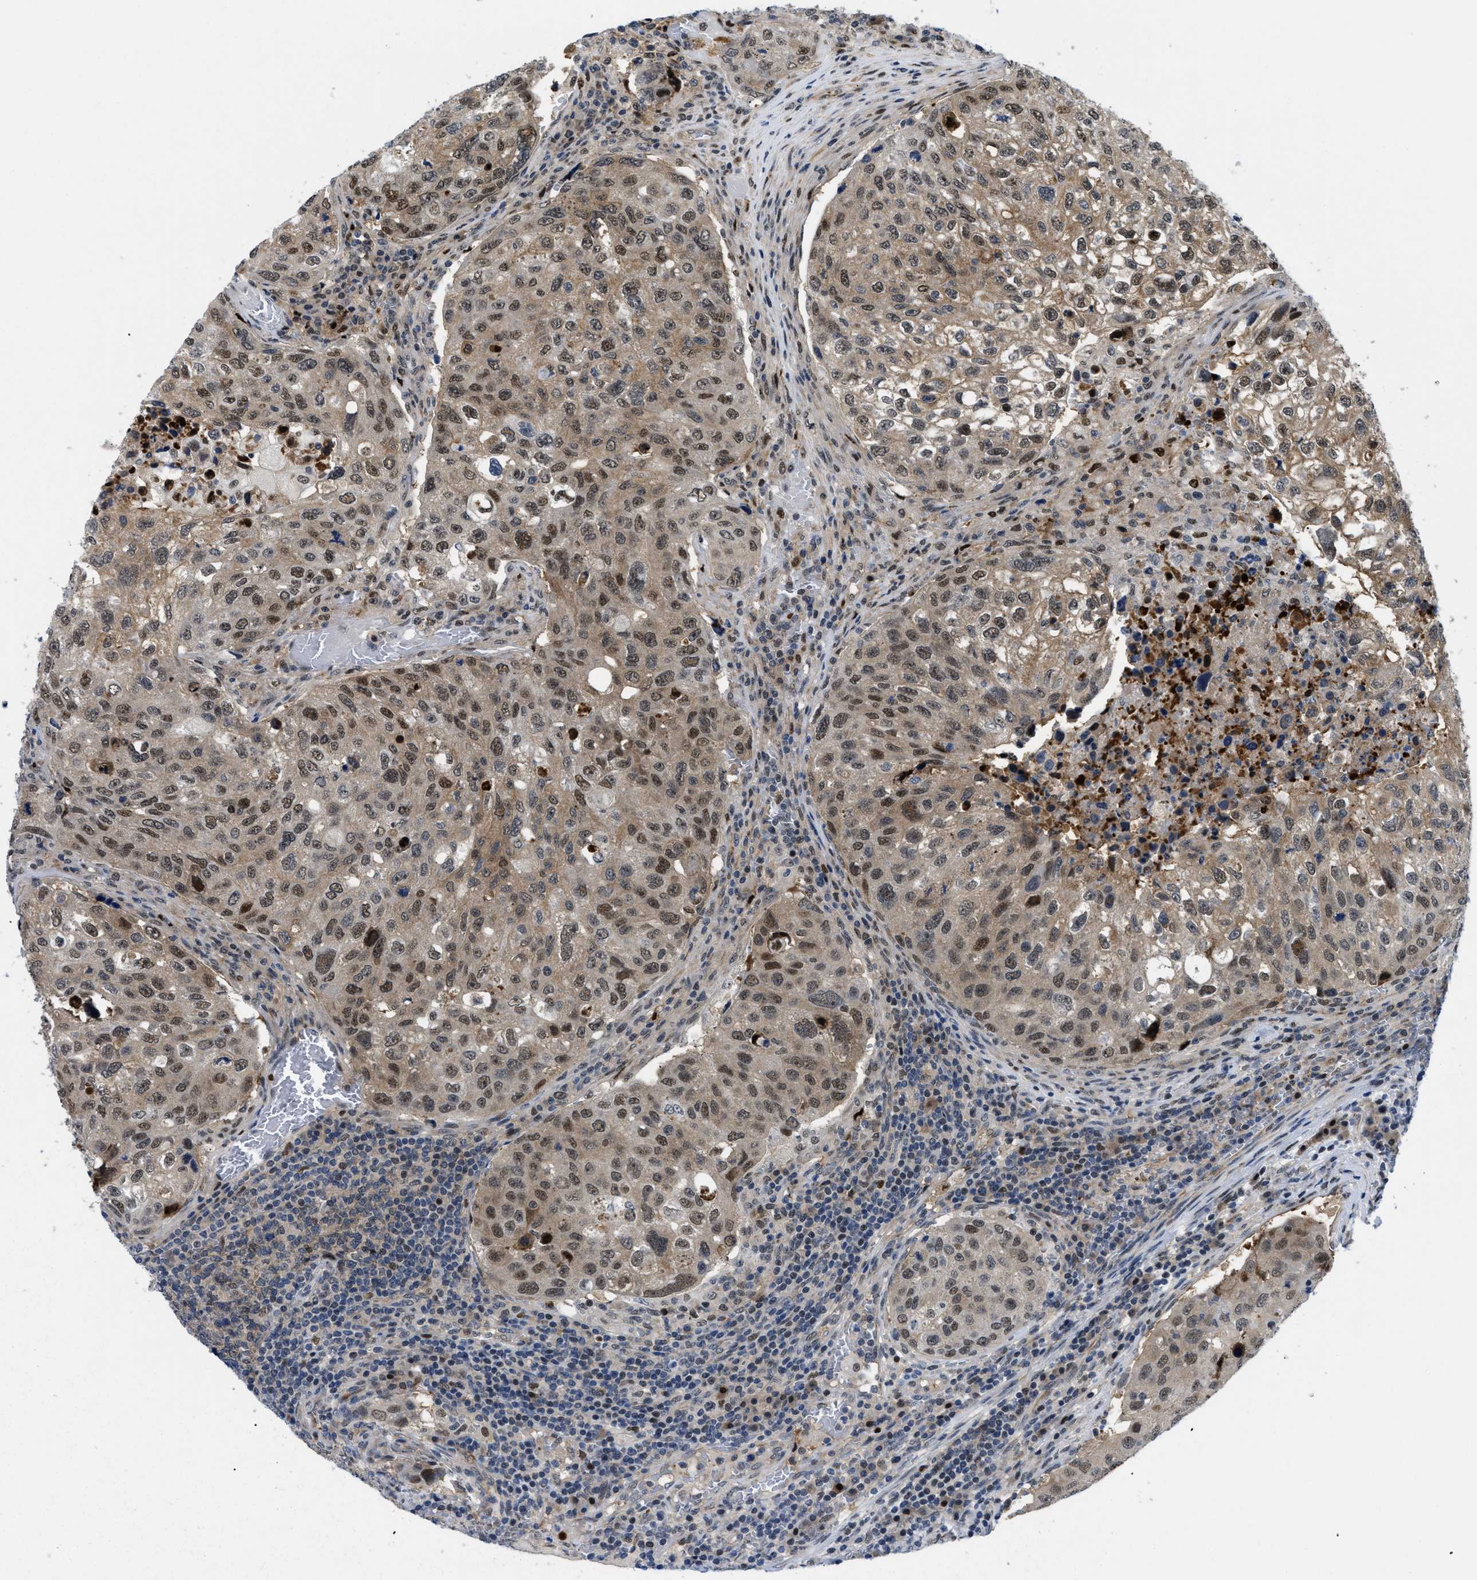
{"staining": {"intensity": "moderate", "quantity": ">75%", "location": "cytoplasmic/membranous,nuclear"}, "tissue": "urothelial cancer", "cell_type": "Tumor cells", "image_type": "cancer", "snomed": [{"axis": "morphology", "description": "Urothelial carcinoma, High grade"}, {"axis": "topography", "description": "Lymph node"}, {"axis": "topography", "description": "Urinary bladder"}], "caption": "Urothelial cancer stained with immunohistochemistry (IHC) demonstrates moderate cytoplasmic/membranous and nuclear expression in approximately >75% of tumor cells. (DAB (3,3'-diaminobenzidine) IHC with brightfield microscopy, high magnification).", "gene": "SLC29A2", "patient": {"sex": "male", "age": 51}}